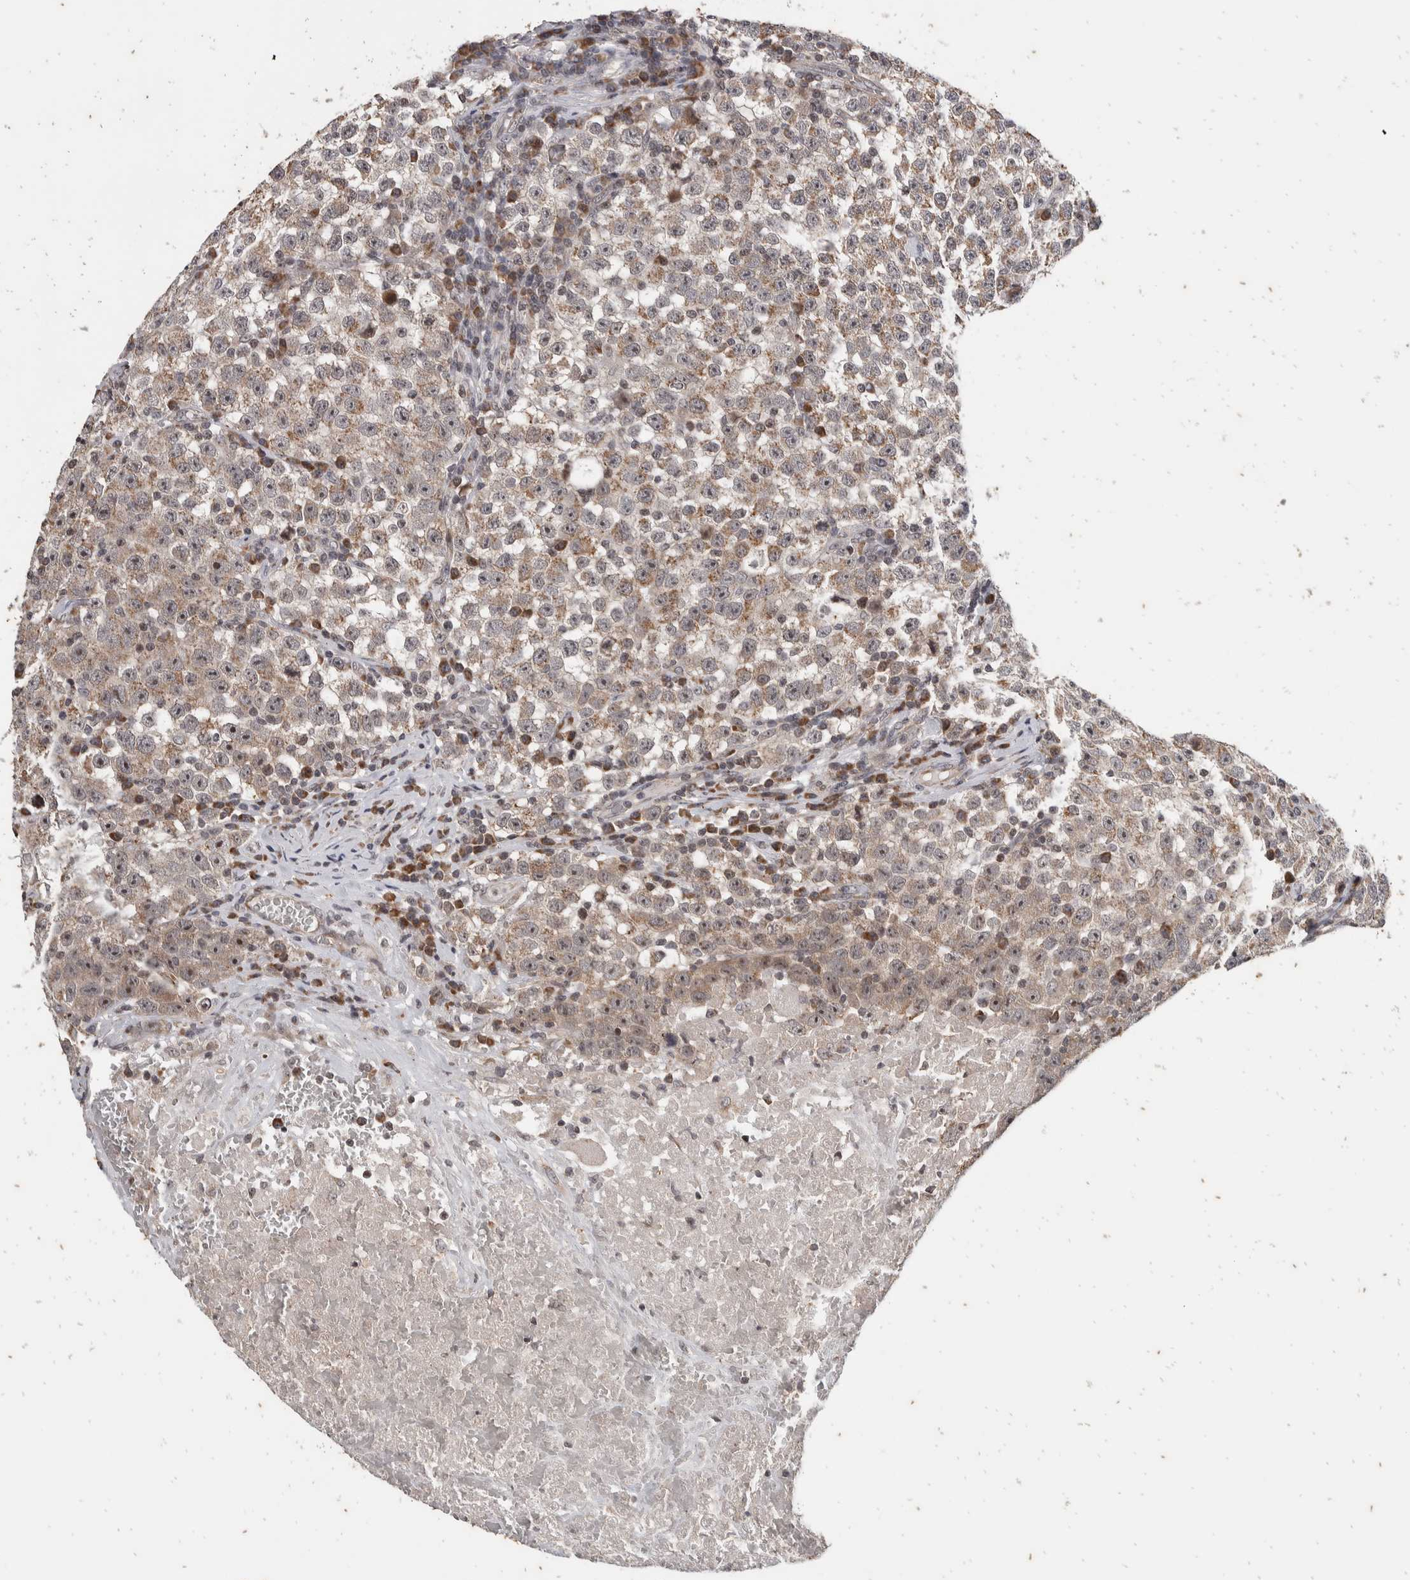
{"staining": {"intensity": "weak", "quantity": "25%-75%", "location": "cytoplasmic/membranous,nuclear"}, "tissue": "testis cancer", "cell_type": "Tumor cells", "image_type": "cancer", "snomed": [{"axis": "morphology", "description": "Seminoma, NOS"}, {"axis": "topography", "description": "Testis"}], "caption": "Testis seminoma tissue exhibits weak cytoplasmic/membranous and nuclear positivity in approximately 25%-75% of tumor cells, visualized by immunohistochemistry.", "gene": "ATXN7L1", "patient": {"sex": "male", "age": 22}}